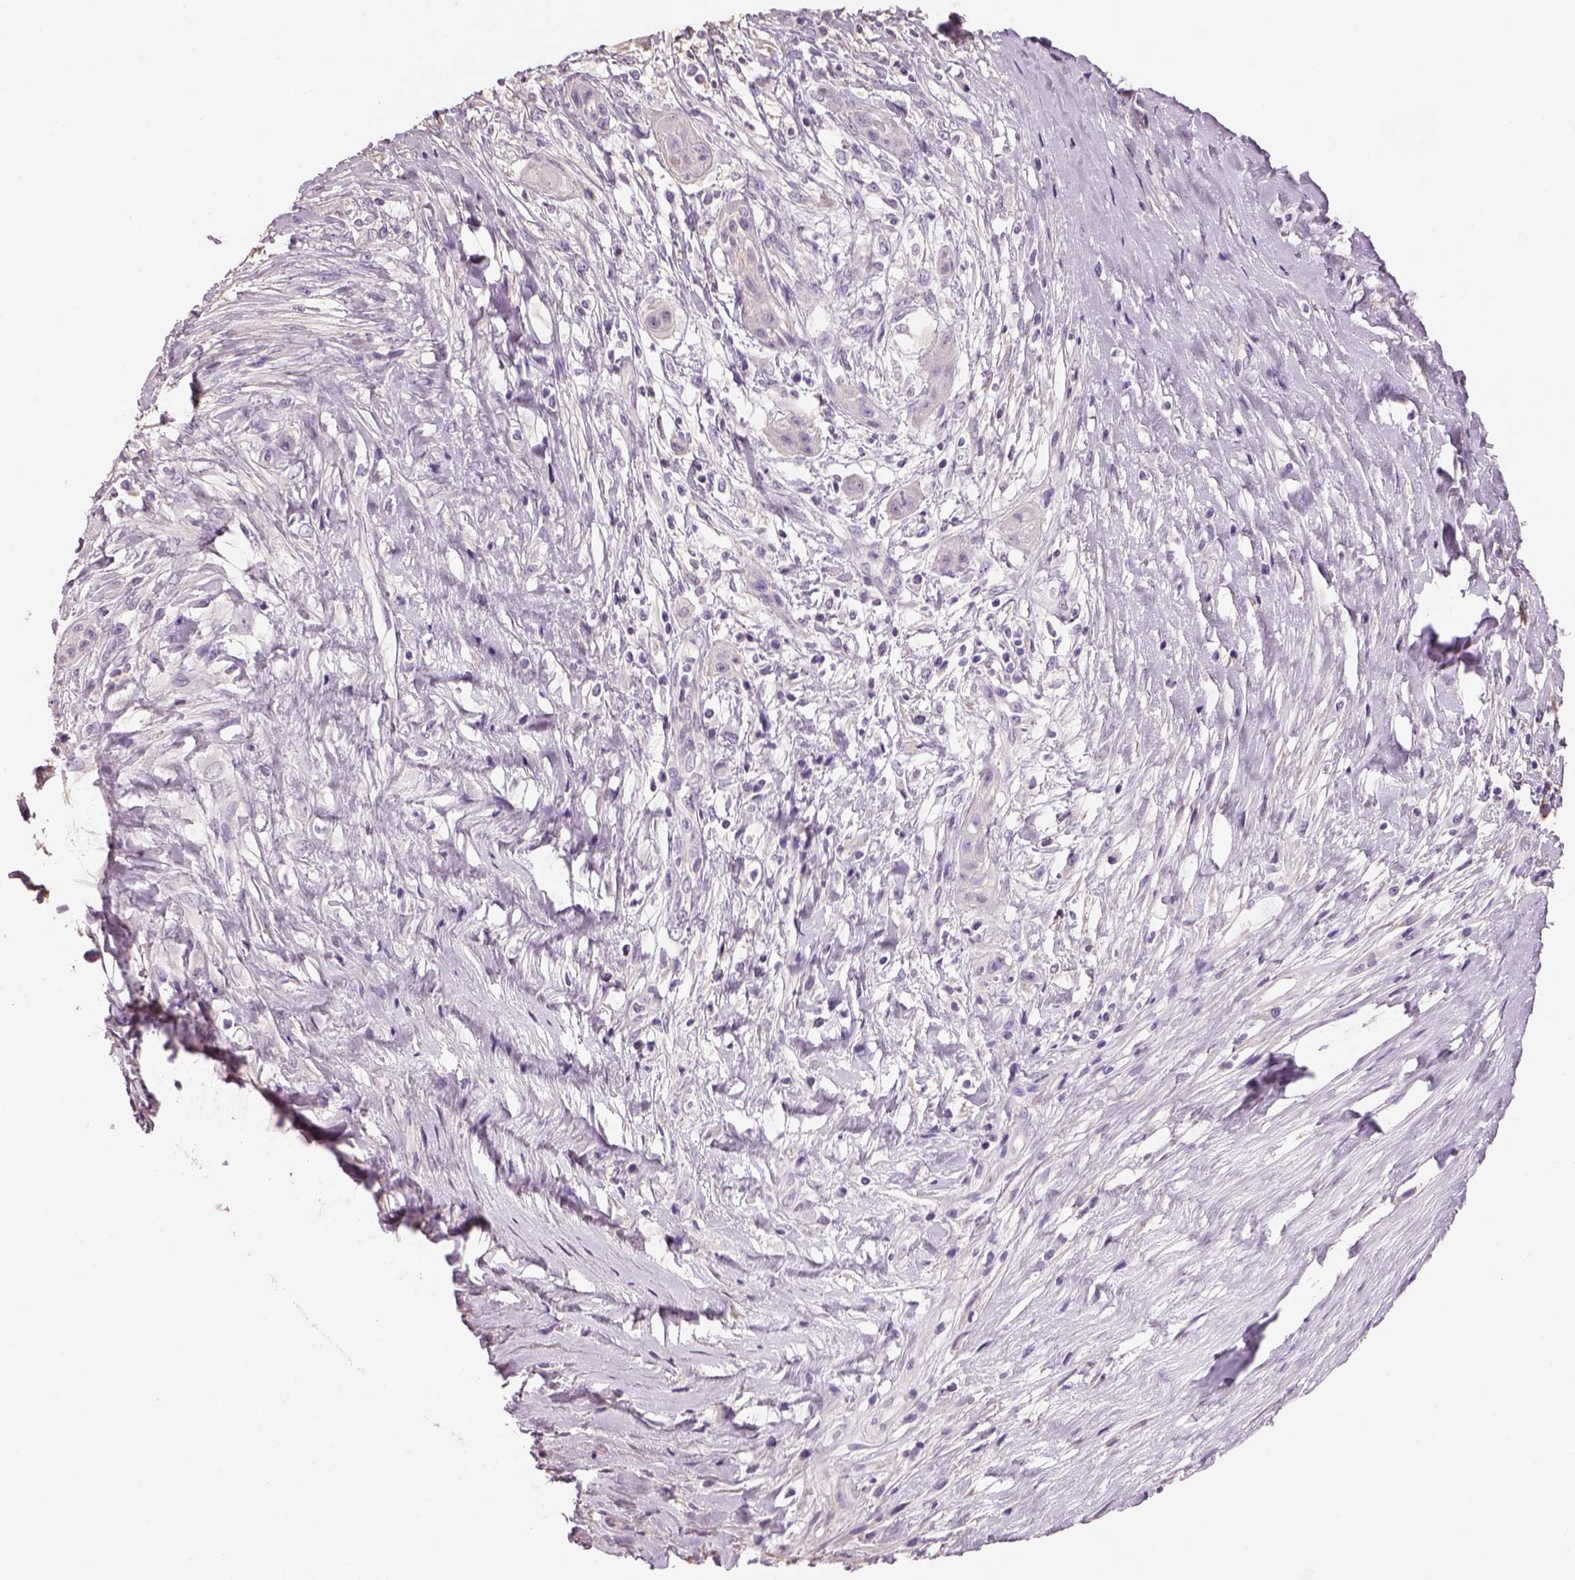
{"staining": {"intensity": "negative", "quantity": "none", "location": "none"}, "tissue": "skin cancer", "cell_type": "Tumor cells", "image_type": "cancer", "snomed": [{"axis": "morphology", "description": "Squamous cell carcinoma, NOS"}, {"axis": "topography", "description": "Skin"}], "caption": "Immunohistochemical staining of skin cancer reveals no significant positivity in tumor cells.", "gene": "OTUD6A", "patient": {"sex": "male", "age": 62}}